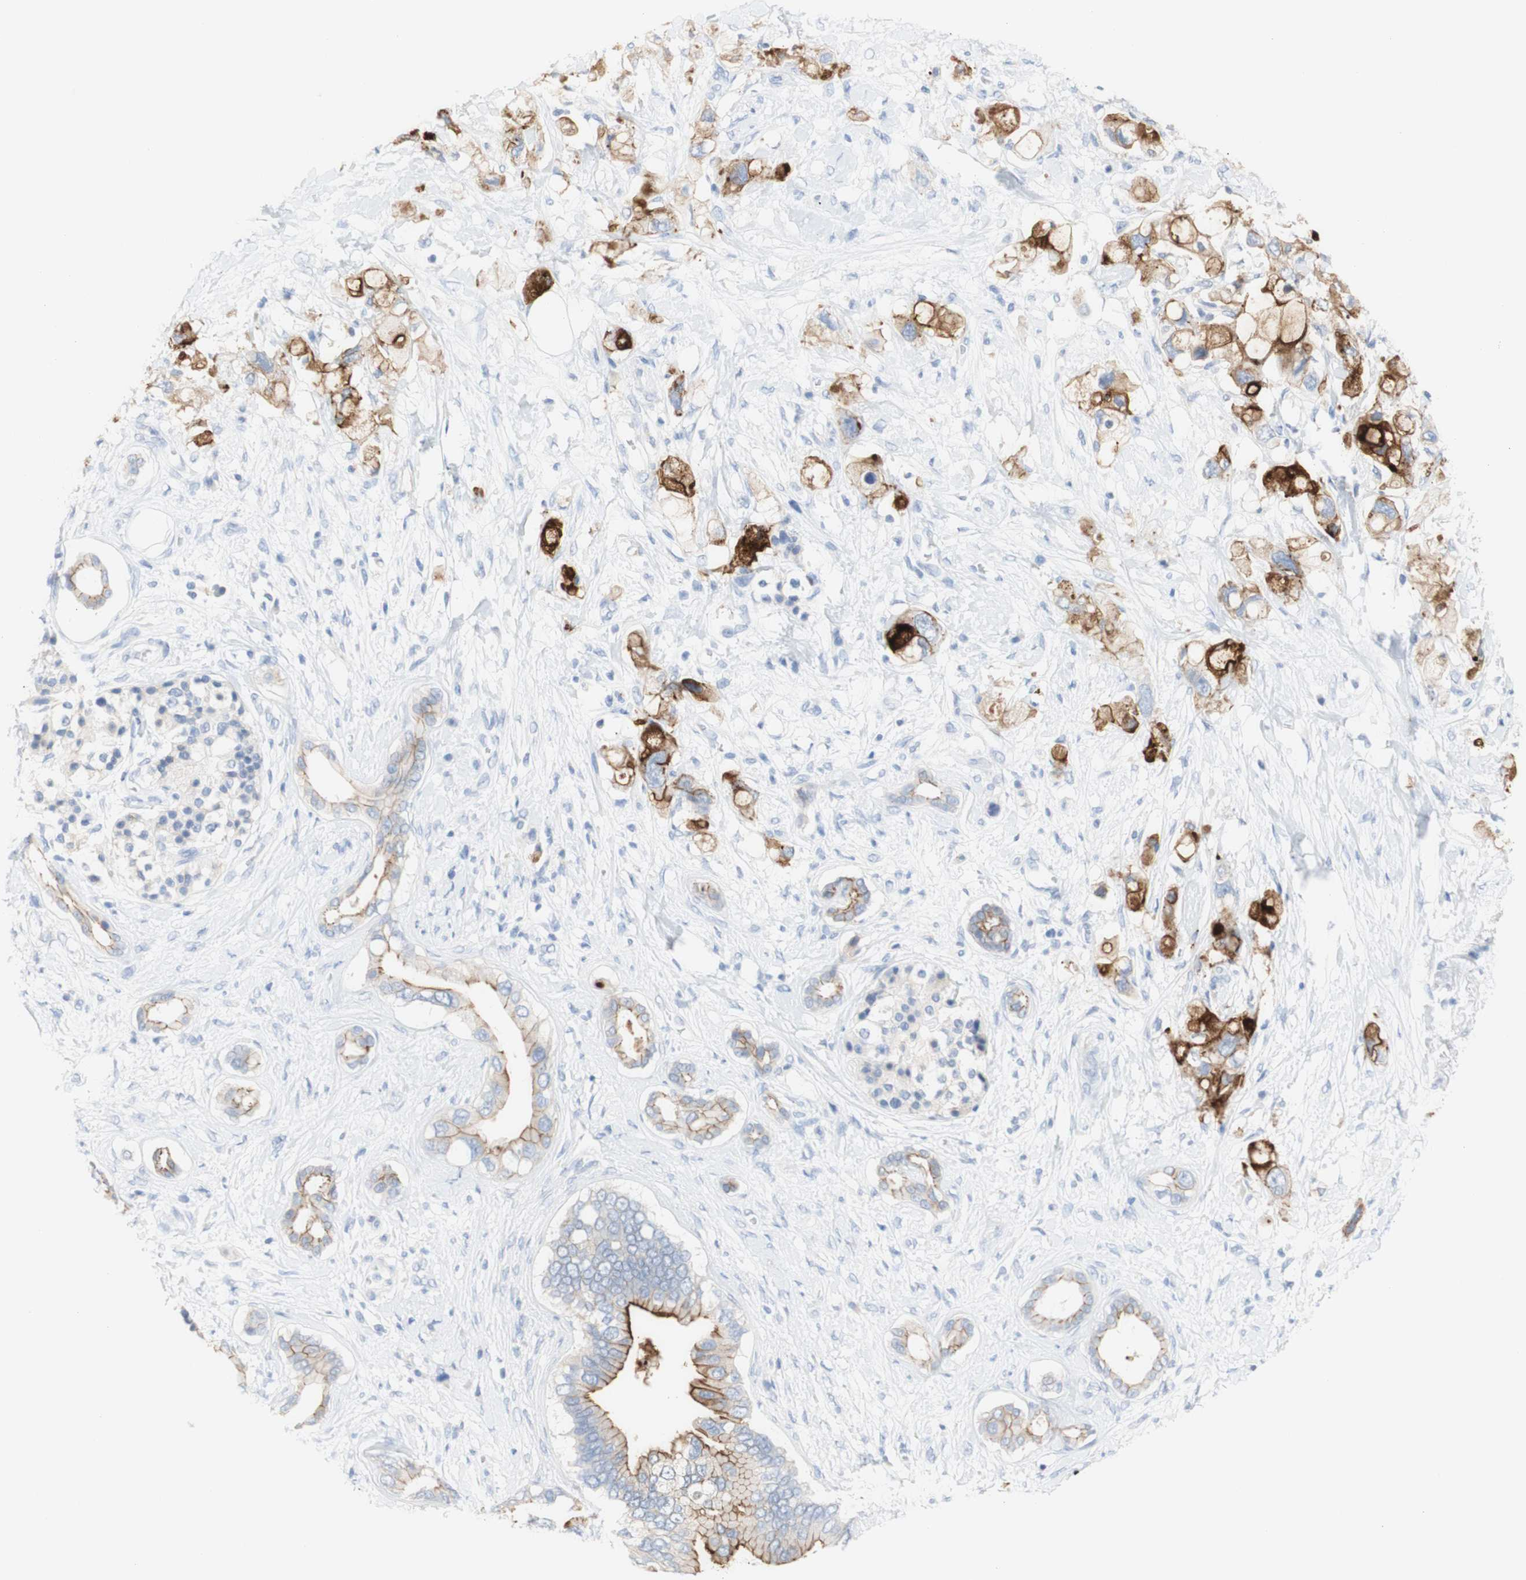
{"staining": {"intensity": "moderate", "quantity": ">75%", "location": "cytoplasmic/membranous"}, "tissue": "pancreatic cancer", "cell_type": "Tumor cells", "image_type": "cancer", "snomed": [{"axis": "morphology", "description": "Adenocarcinoma, NOS"}, {"axis": "topography", "description": "Pancreas"}], "caption": "Immunohistochemical staining of human pancreatic adenocarcinoma shows medium levels of moderate cytoplasmic/membranous protein staining in about >75% of tumor cells. (DAB IHC with brightfield microscopy, high magnification).", "gene": "DSC2", "patient": {"sex": "female", "age": 56}}